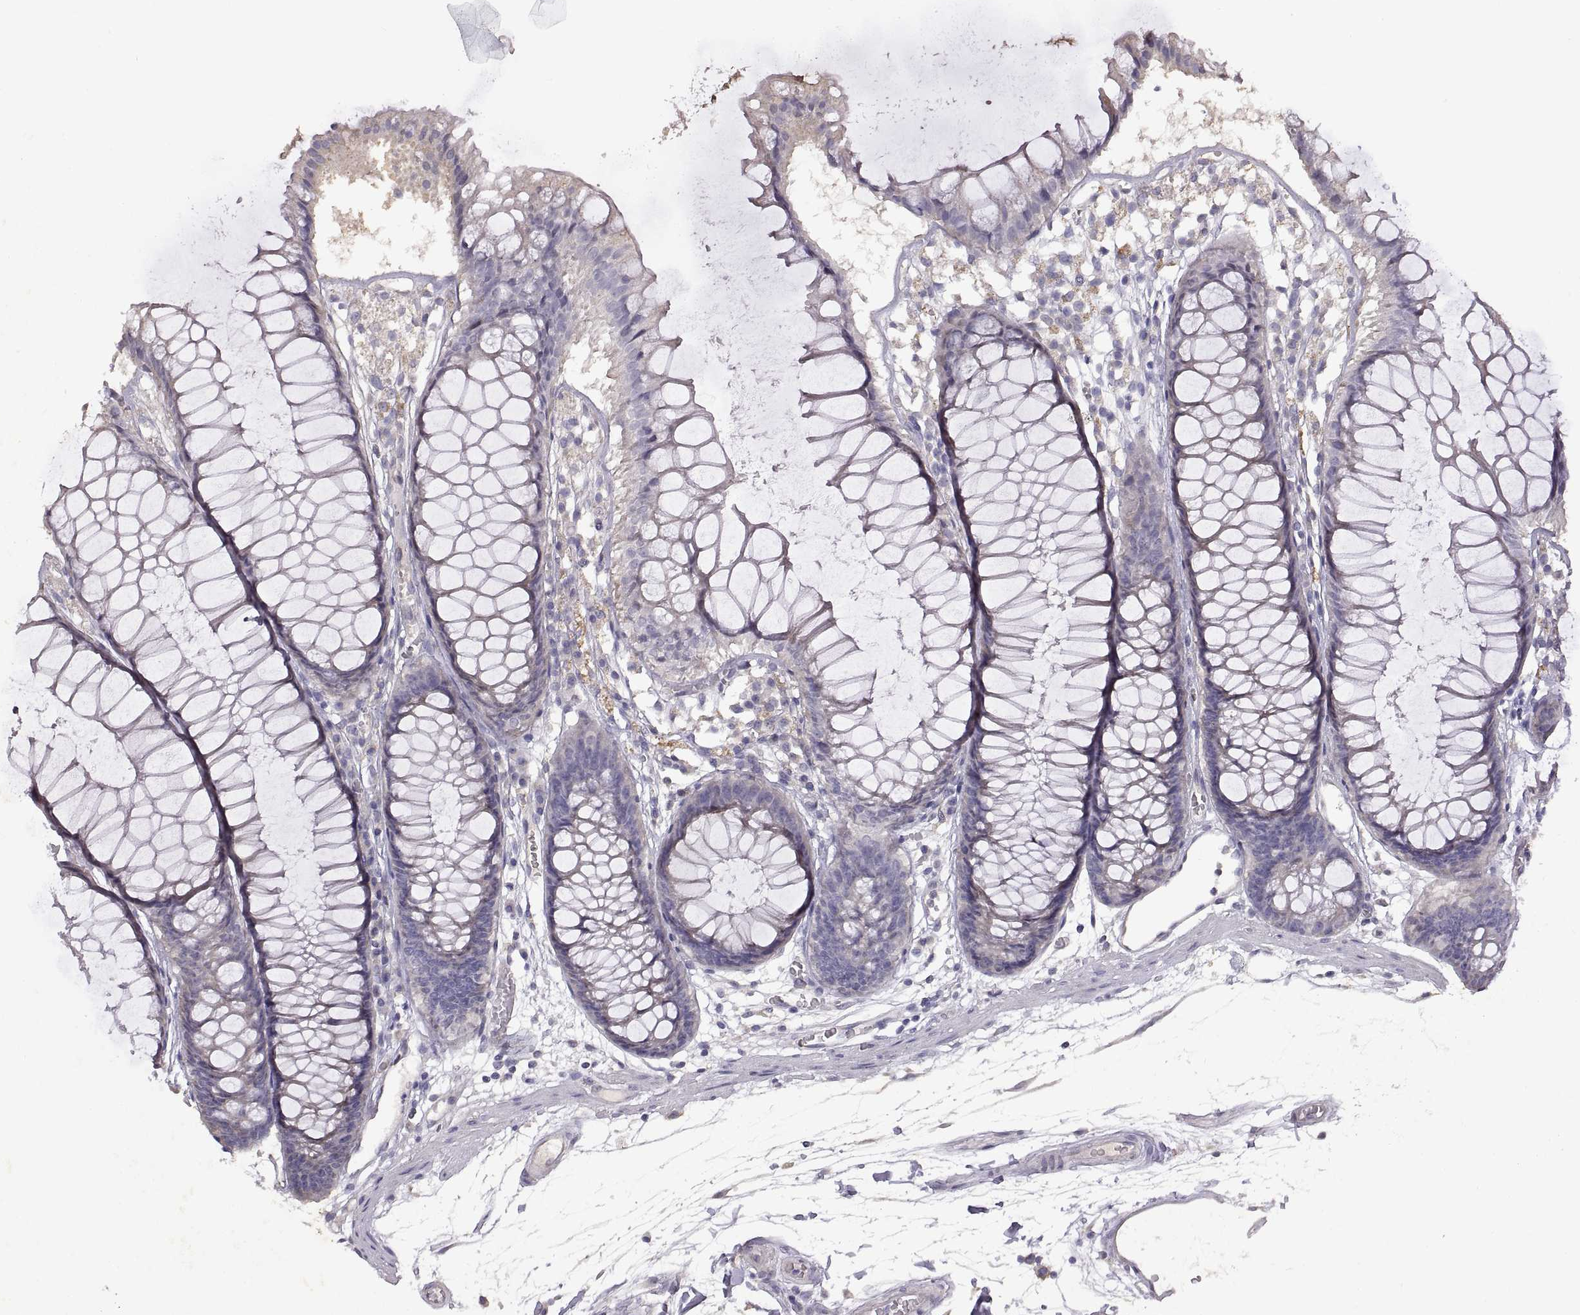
{"staining": {"intensity": "negative", "quantity": "none", "location": "none"}, "tissue": "colon", "cell_type": "Endothelial cells", "image_type": "normal", "snomed": [{"axis": "morphology", "description": "Normal tissue, NOS"}, {"axis": "morphology", "description": "Adenocarcinoma, NOS"}, {"axis": "topography", "description": "Colon"}], "caption": "Endothelial cells show no significant positivity in unremarkable colon.", "gene": "DEFB136", "patient": {"sex": "male", "age": 65}}